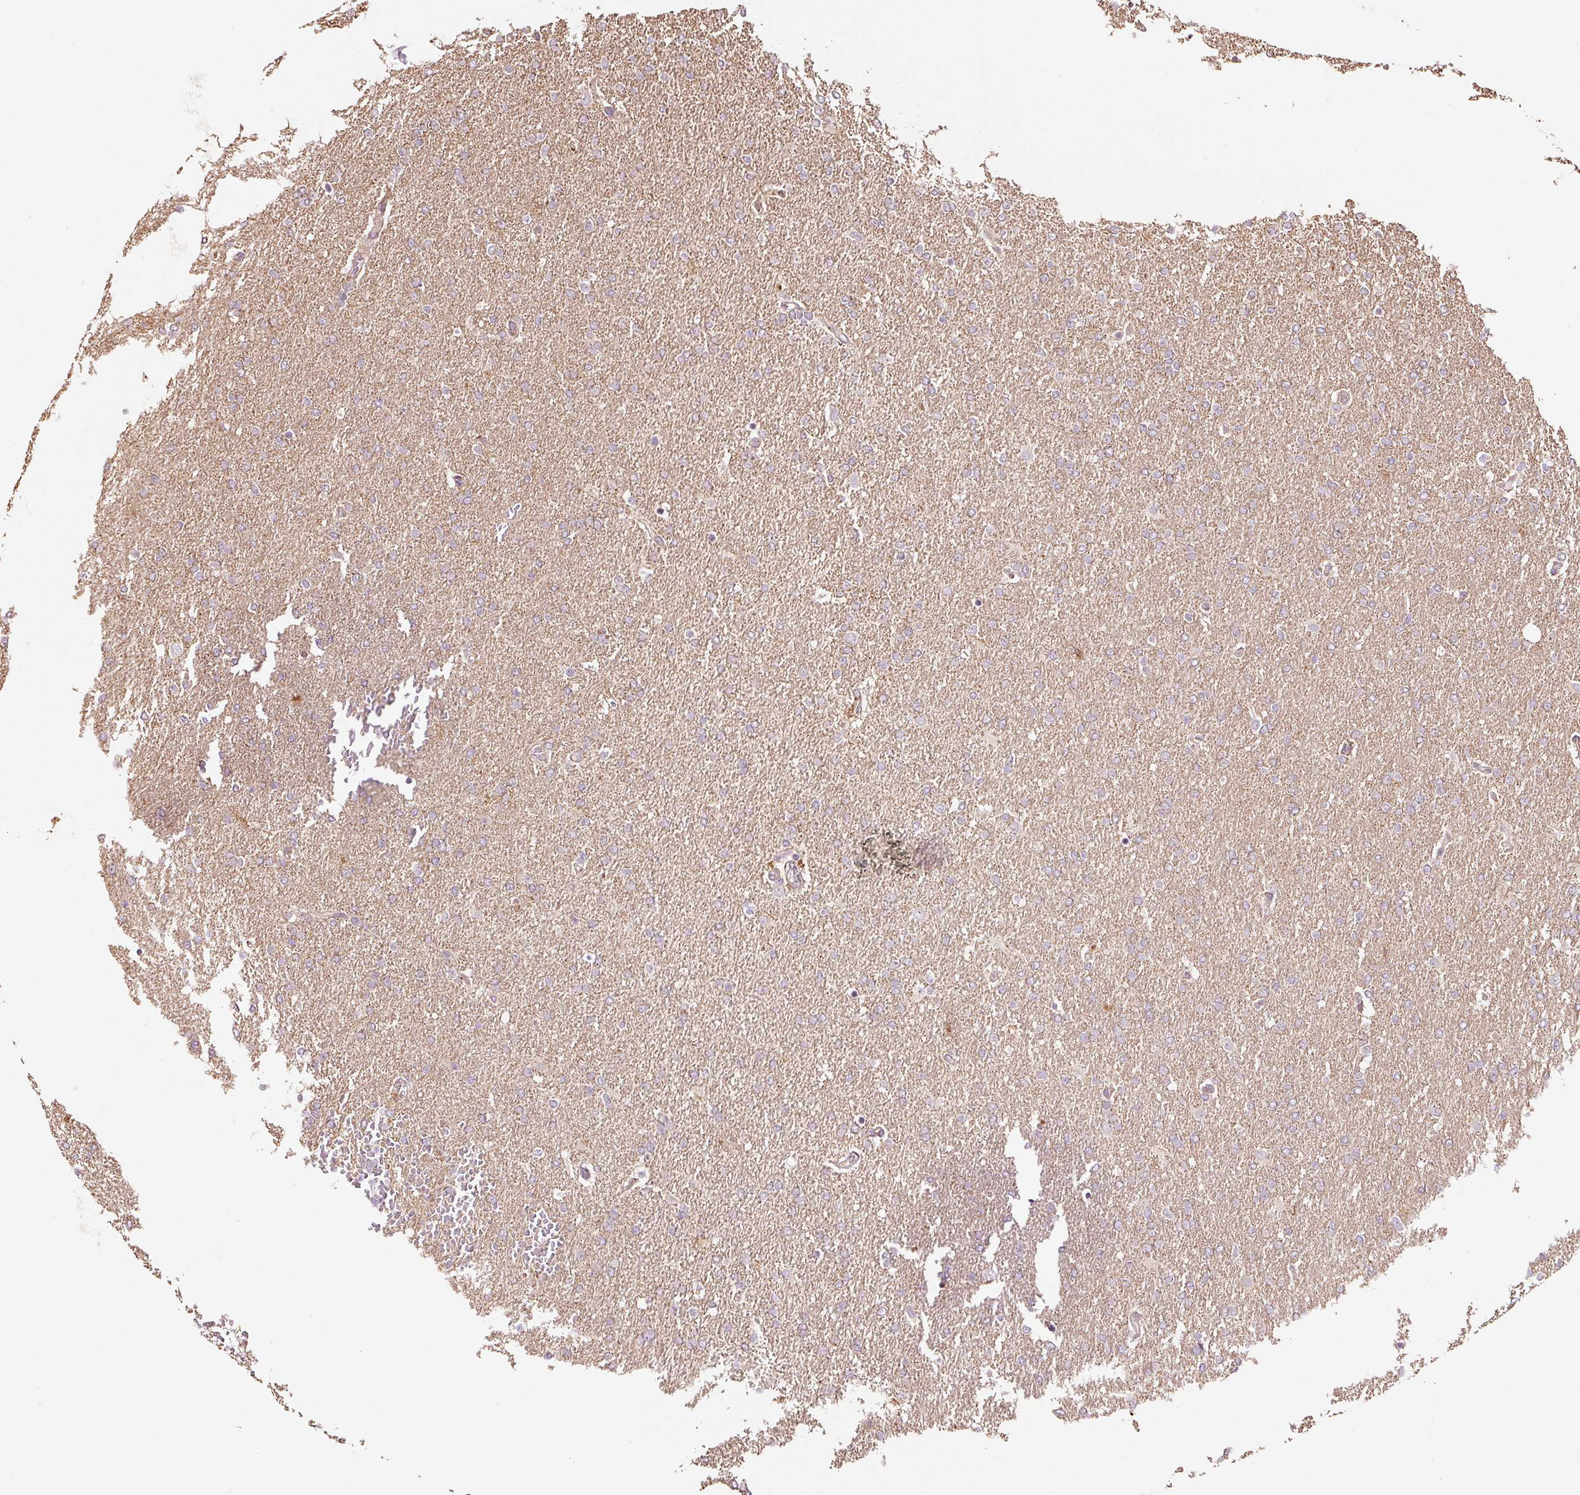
{"staining": {"intensity": "weak", "quantity": "<25%", "location": "cytoplasmic/membranous"}, "tissue": "glioma", "cell_type": "Tumor cells", "image_type": "cancer", "snomed": [{"axis": "morphology", "description": "Glioma, malignant, High grade"}, {"axis": "topography", "description": "Brain"}], "caption": "Tumor cells show no significant protein staining in malignant glioma (high-grade).", "gene": "ETF1", "patient": {"sex": "male", "age": 72}}